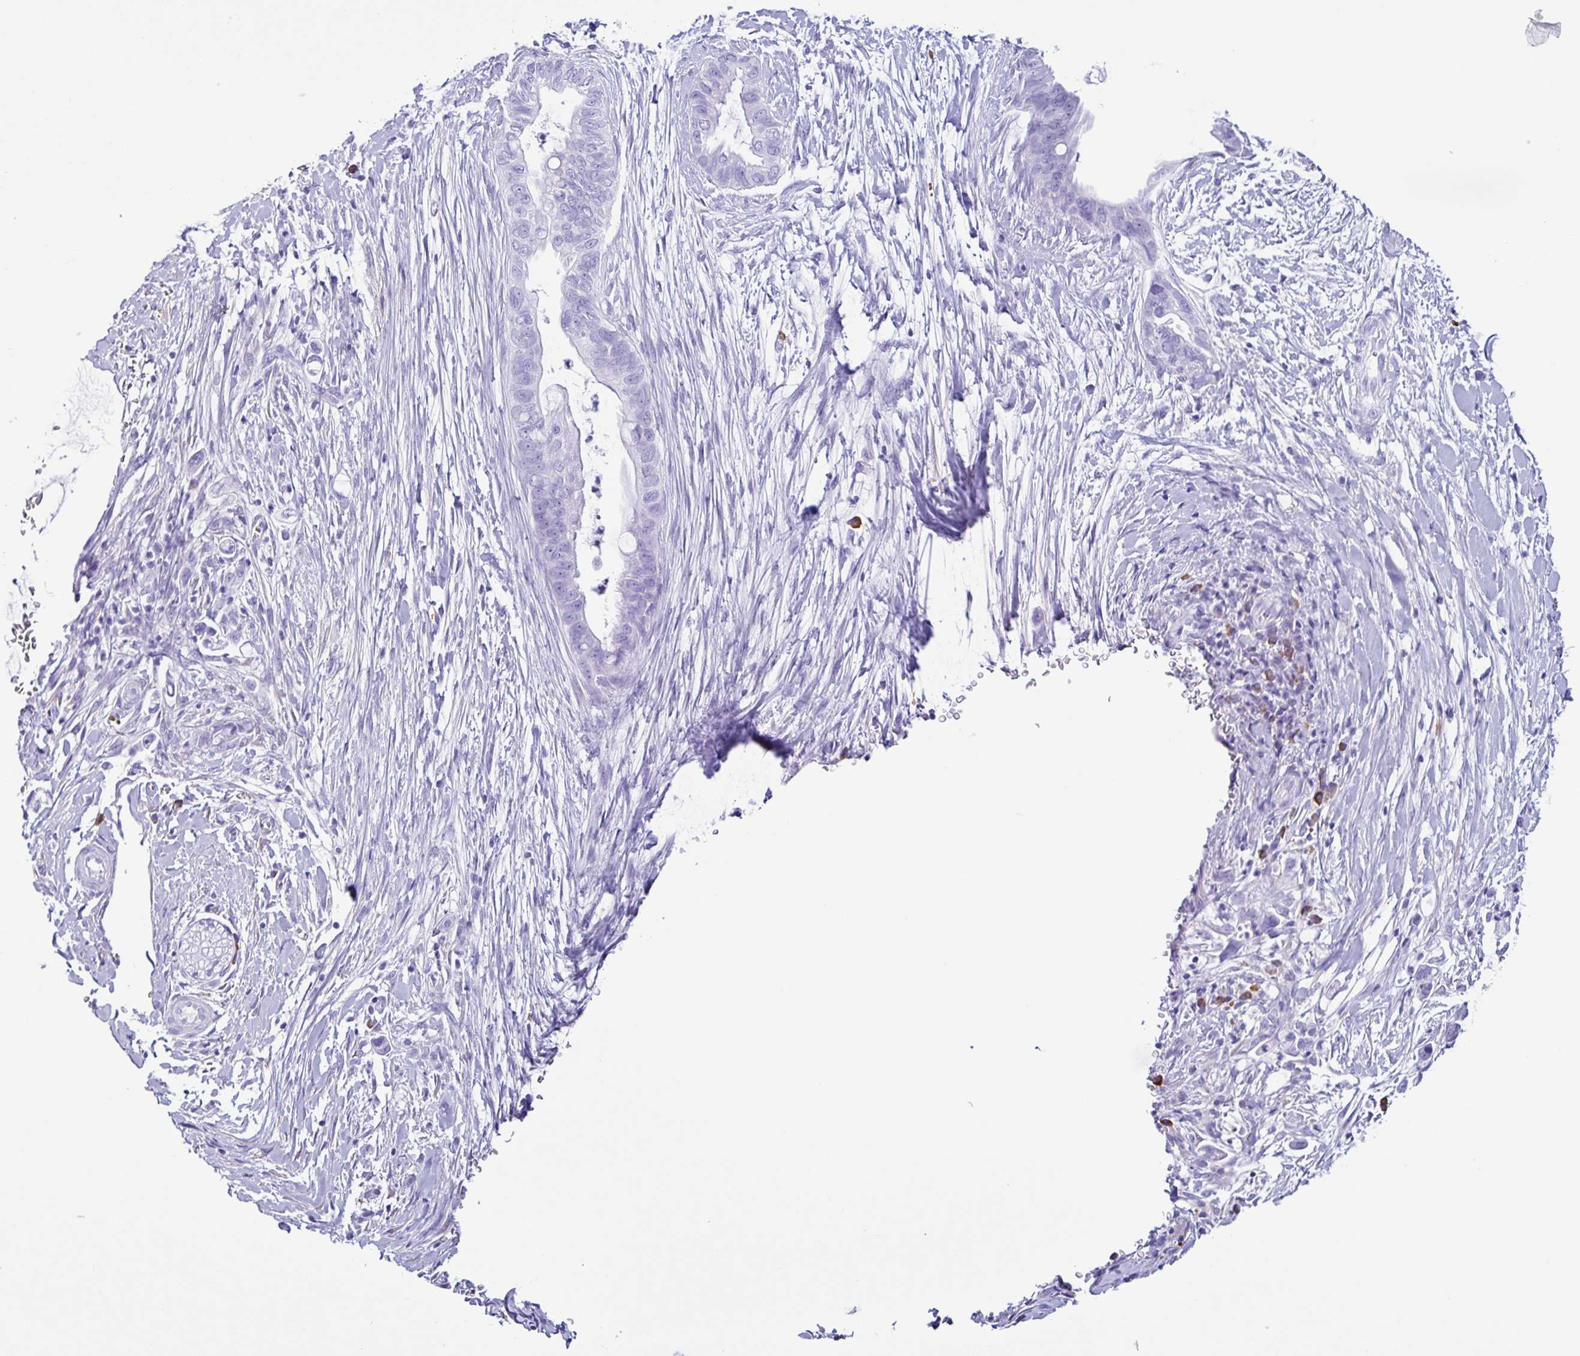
{"staining": {"intensity": "negative", "quantity": "none", "location": "none"}, "tissue": "pancreatic cancer", "cell_type": "Tumor cells", "image_type": "cancer", "snomed": [{"axis": "morphology", "description": "Adenocarcinoma, NOS"}, {"axis": "topography", "description": "Pancreas"}], "caption": "Tumor cells show no significant expression in pancreatic cancer. Brightfield microscopy of immunohistochemistry (IHC) stained with DAB (brown) and hematoxylin (blue), captured at high magnification.", "gene": "PIGF", "patient": {"sex": "male", "age": 75}}